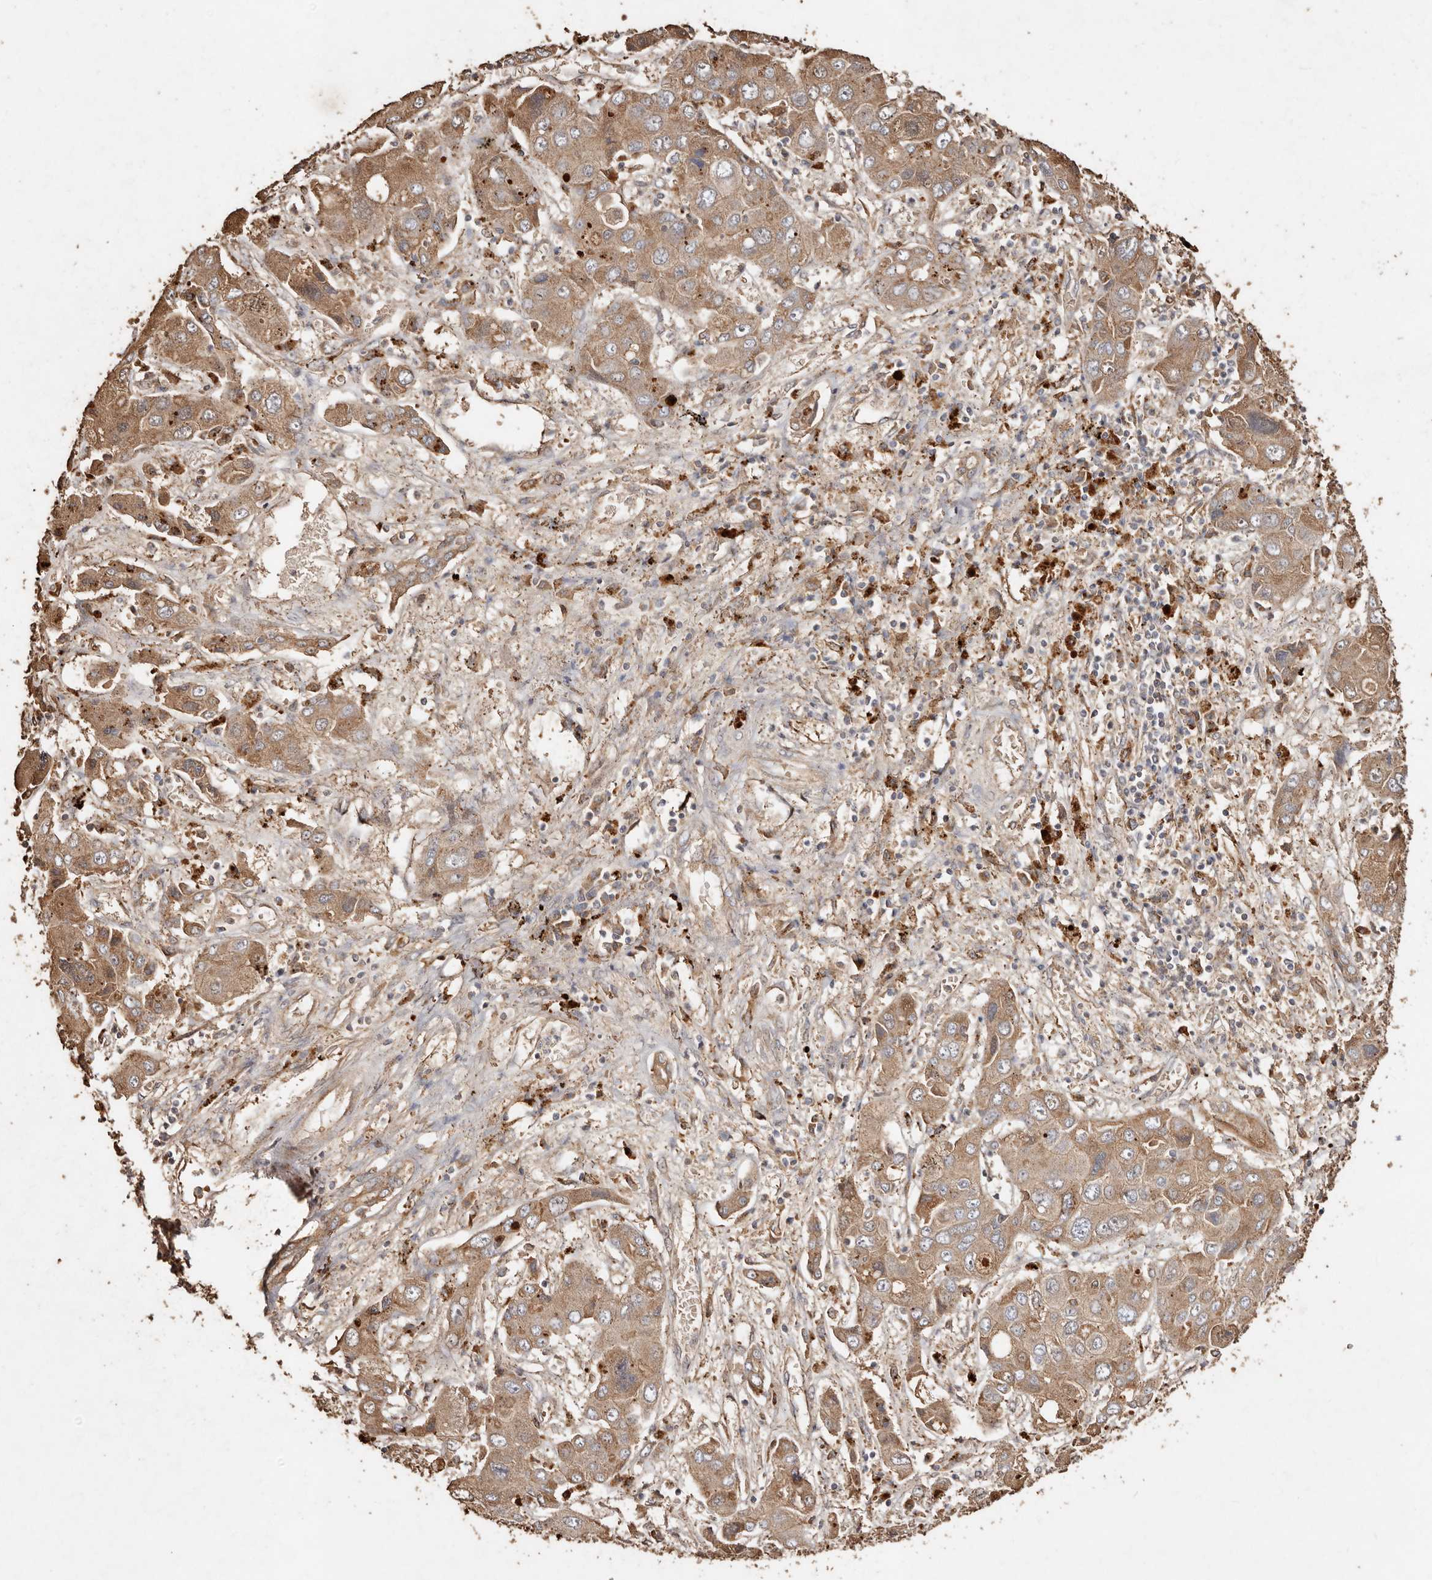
{"staining": {"intensity": "moderate", "quantity": ">75%", "location": "cytoplasmic/membranous"}, "tissue": "liver cancer", "cell_type": "Tumor cells", "image_type": "cancer", "snomed": [{"axis": "morphology", "description": "Cholangiocarcinoma"}, {"axis": "topography", "description": "Liver"}], "caption": "A brown stain labels moderate cytoplasmic/membranous positivity of a protein in human liver cancer (cholangiocarcinoma) tumor cells. (Stains: DAB (3,3'-diaminobenzidine) in brown, nuclei in blue, Microscopy: brightfield microscopy at high magnification).", "gene": "FARS2", "patient": {"sex": "male", "age": 67}}